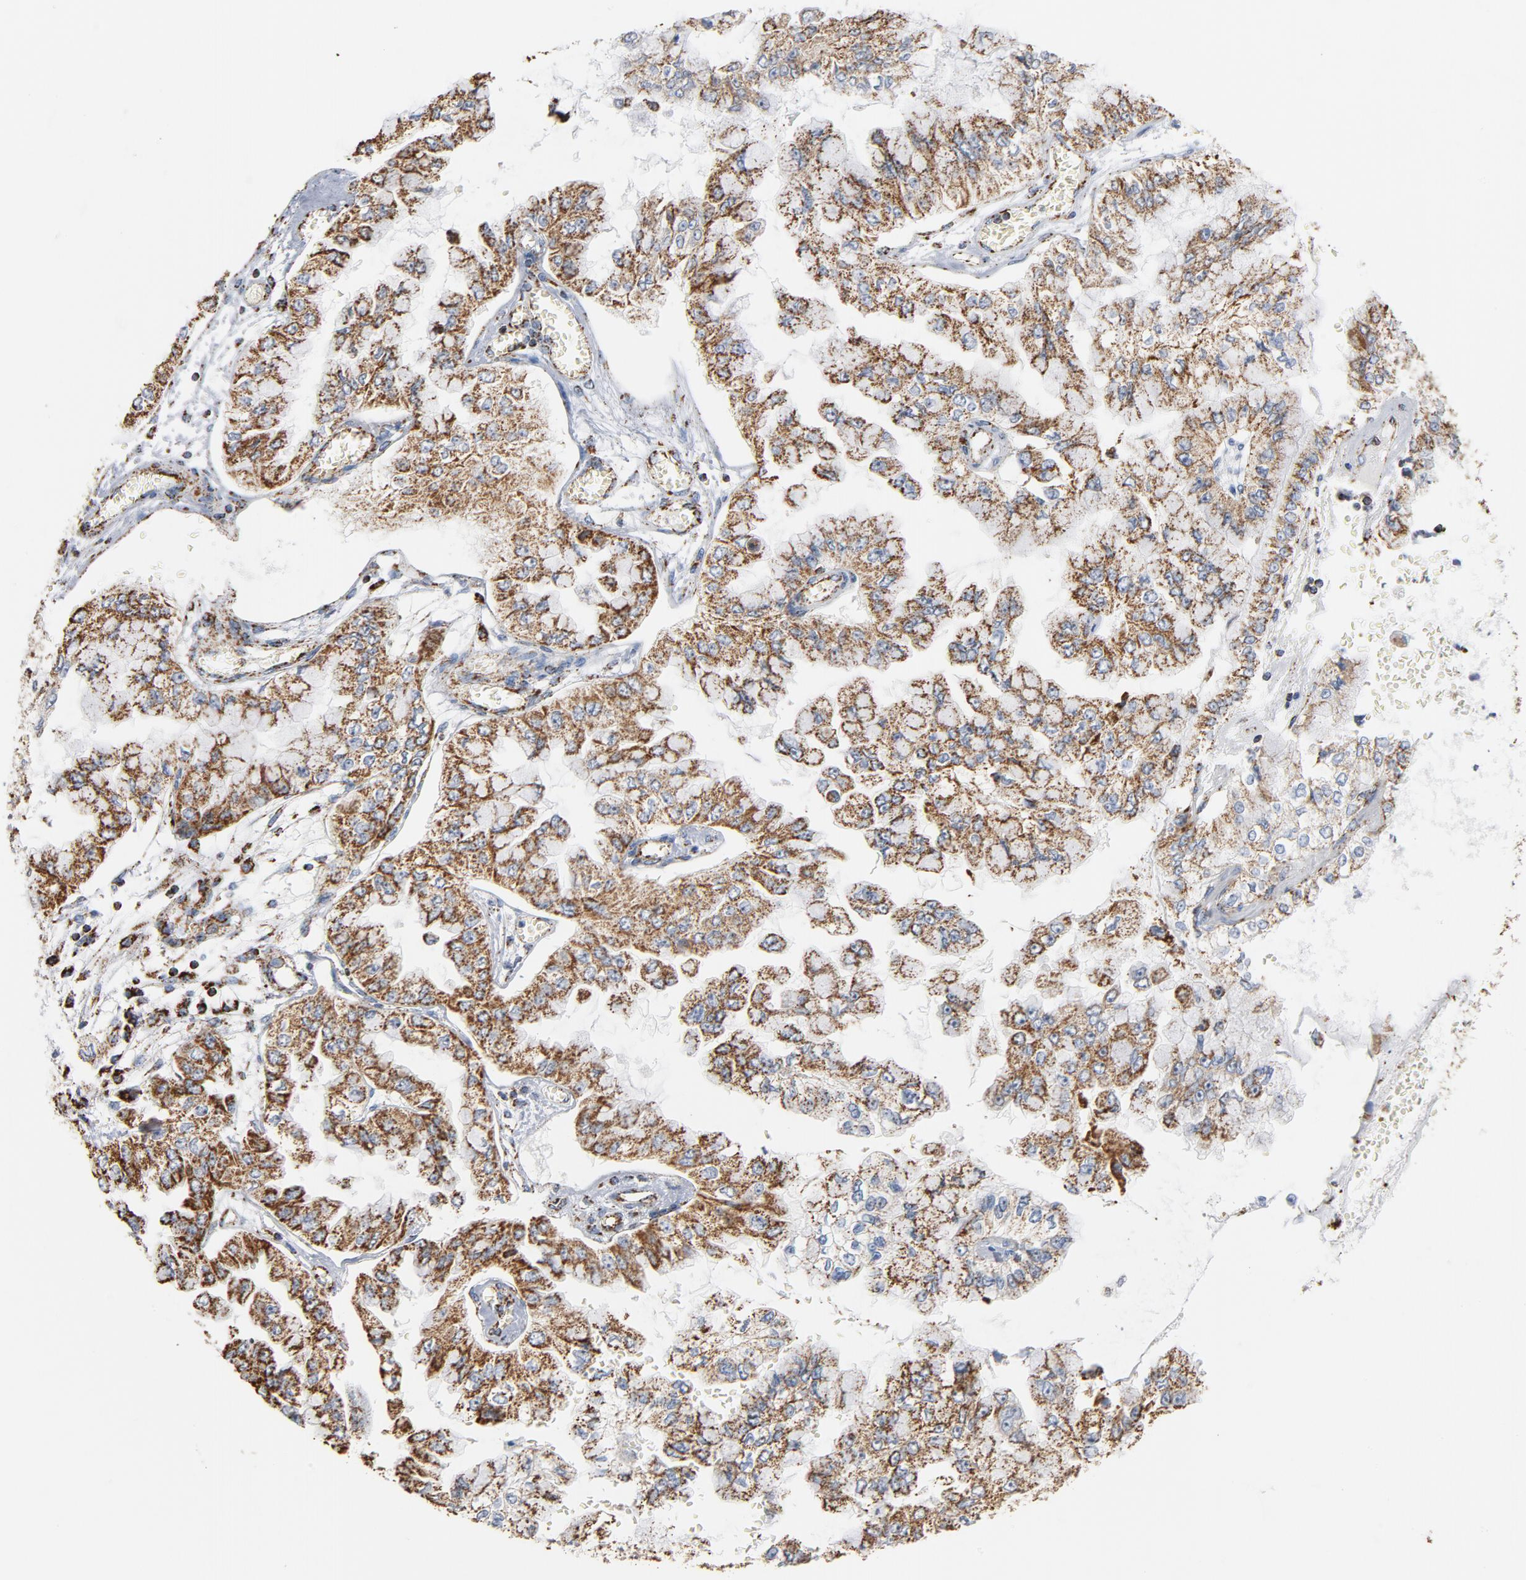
{"staining": {"intensity": "moderate", "quantity": ">75%", "location": "cytoplasmic/membranous"}, "tissue": "liver cancer", "cell_type": "Tumor cells", "image_type": "cancer", "snomed": [{"axis": "morphology", "description": "Cholangiocarcinoma"}, {"axis": "topography", "description": "Liver"}], "caption": "Immunohistochemical staining of liver cancer shows medium levels of moderate cytoplasmic/membranous expression in about >75% of tumor cells. The protein of interest is stained brown, and the nuclei are stained in blue (DAB (3,3'-diaminobenzidine) IHC with brightfield microscopy, high magnification).", "gene": "NDUFS4", "patient": {"sex": "female", "age": 79}}